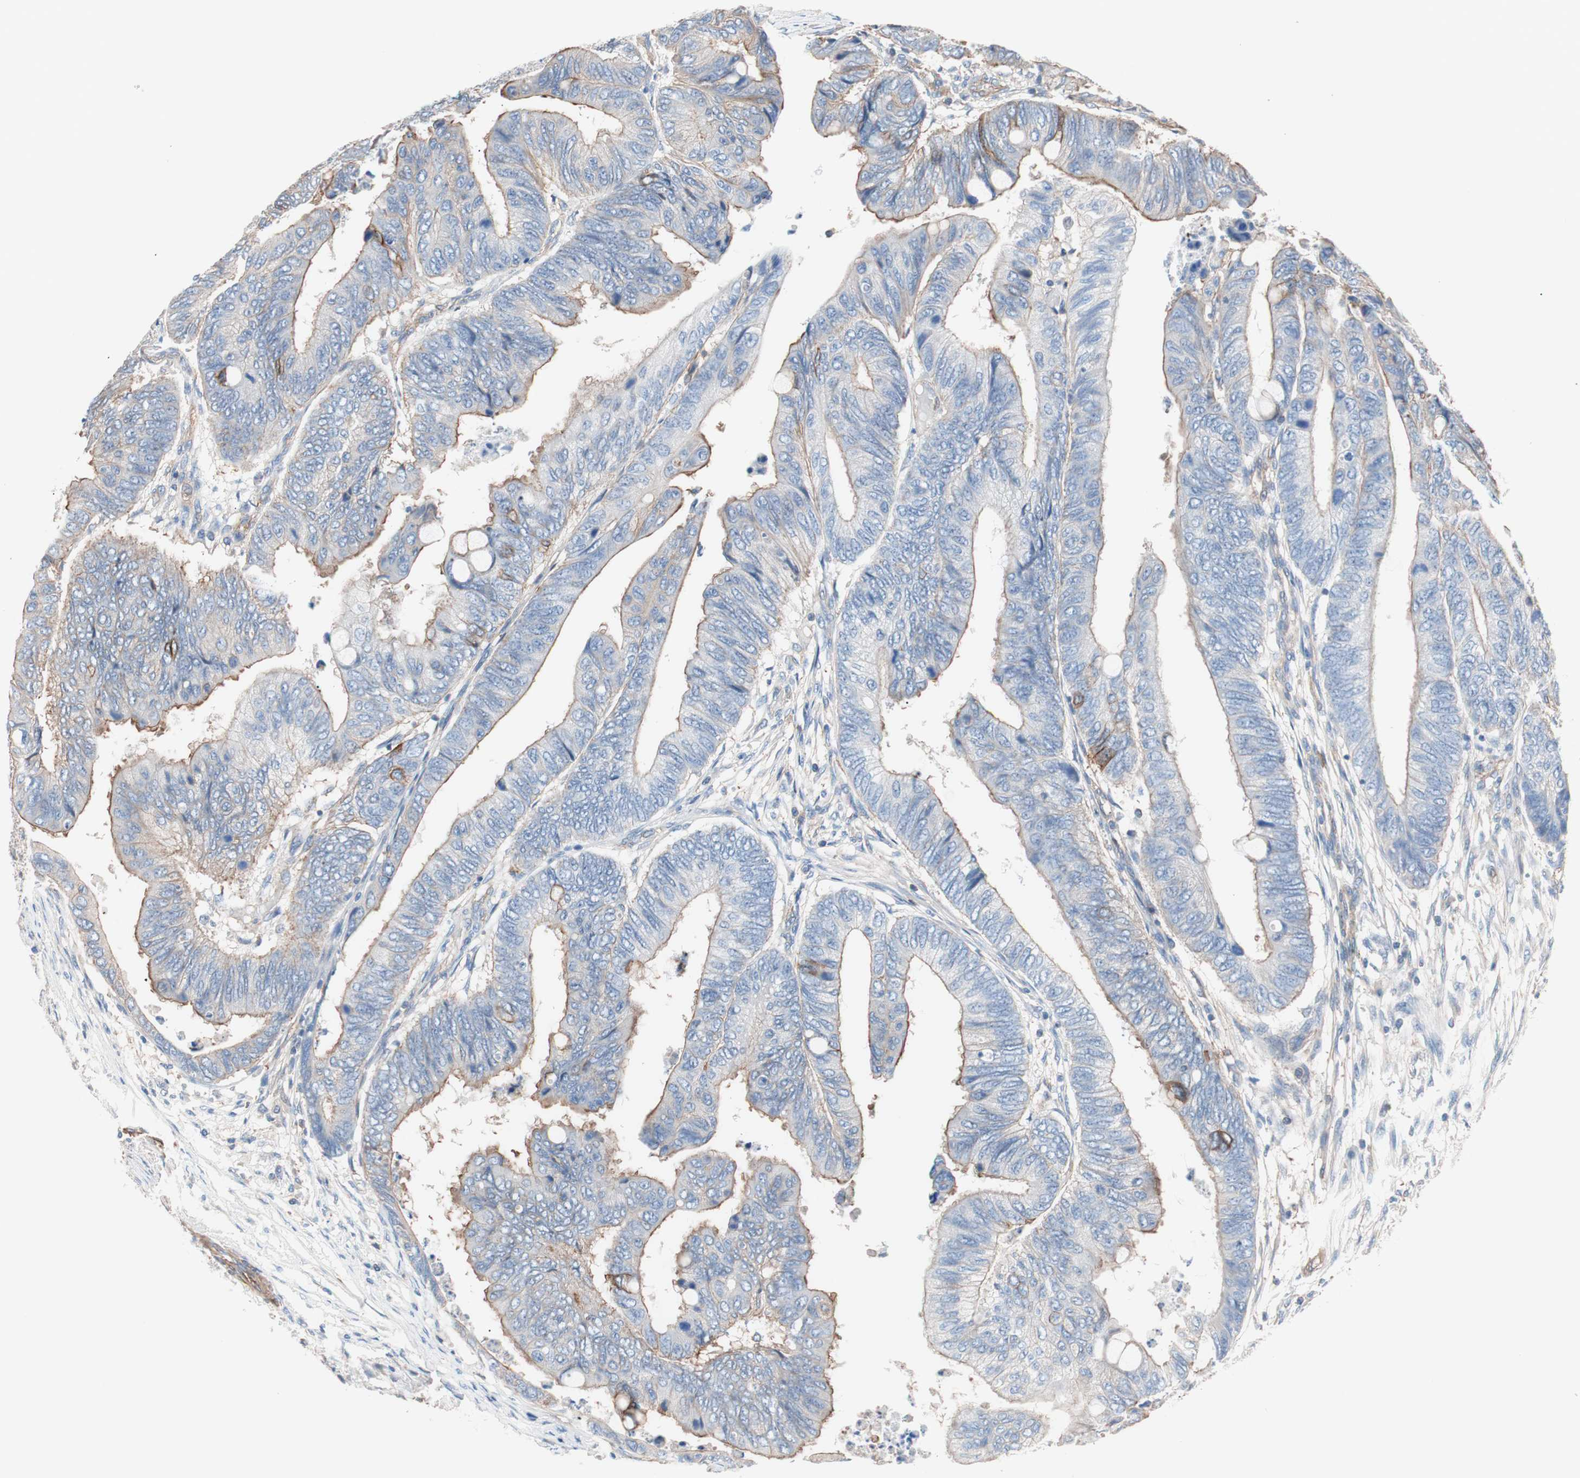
{"staining": {"intensity": "weak", "quantity": "25%-75%", "location": "cytoplasmic/membranous"}, "tissue": "colorectal cancer", "cell_type": "Tumor cells", "image_type": "cancer", "snomed": [{"axis": "morphology", "description": "Normal tissue, NOS"}, {"axis": "morphology", "description": "Adenocarcinoma, NOS"}, {"axis": "topography", "description": "Rectum"}, {"axis": "topography", "description": "Peripheral nerve tissue"}], "caption": "An image of human colorectal cancer (adenocarcinoma) stained for a protein exhibits weak cytoplasmic/membranous brown staining in tumor cells. (DAB (3,3'-diaminobenzidine) IHC with brightfield microscopy, high magnification).", "gene": "GPR160", "patient": {"sex": "male", "age": 92}}